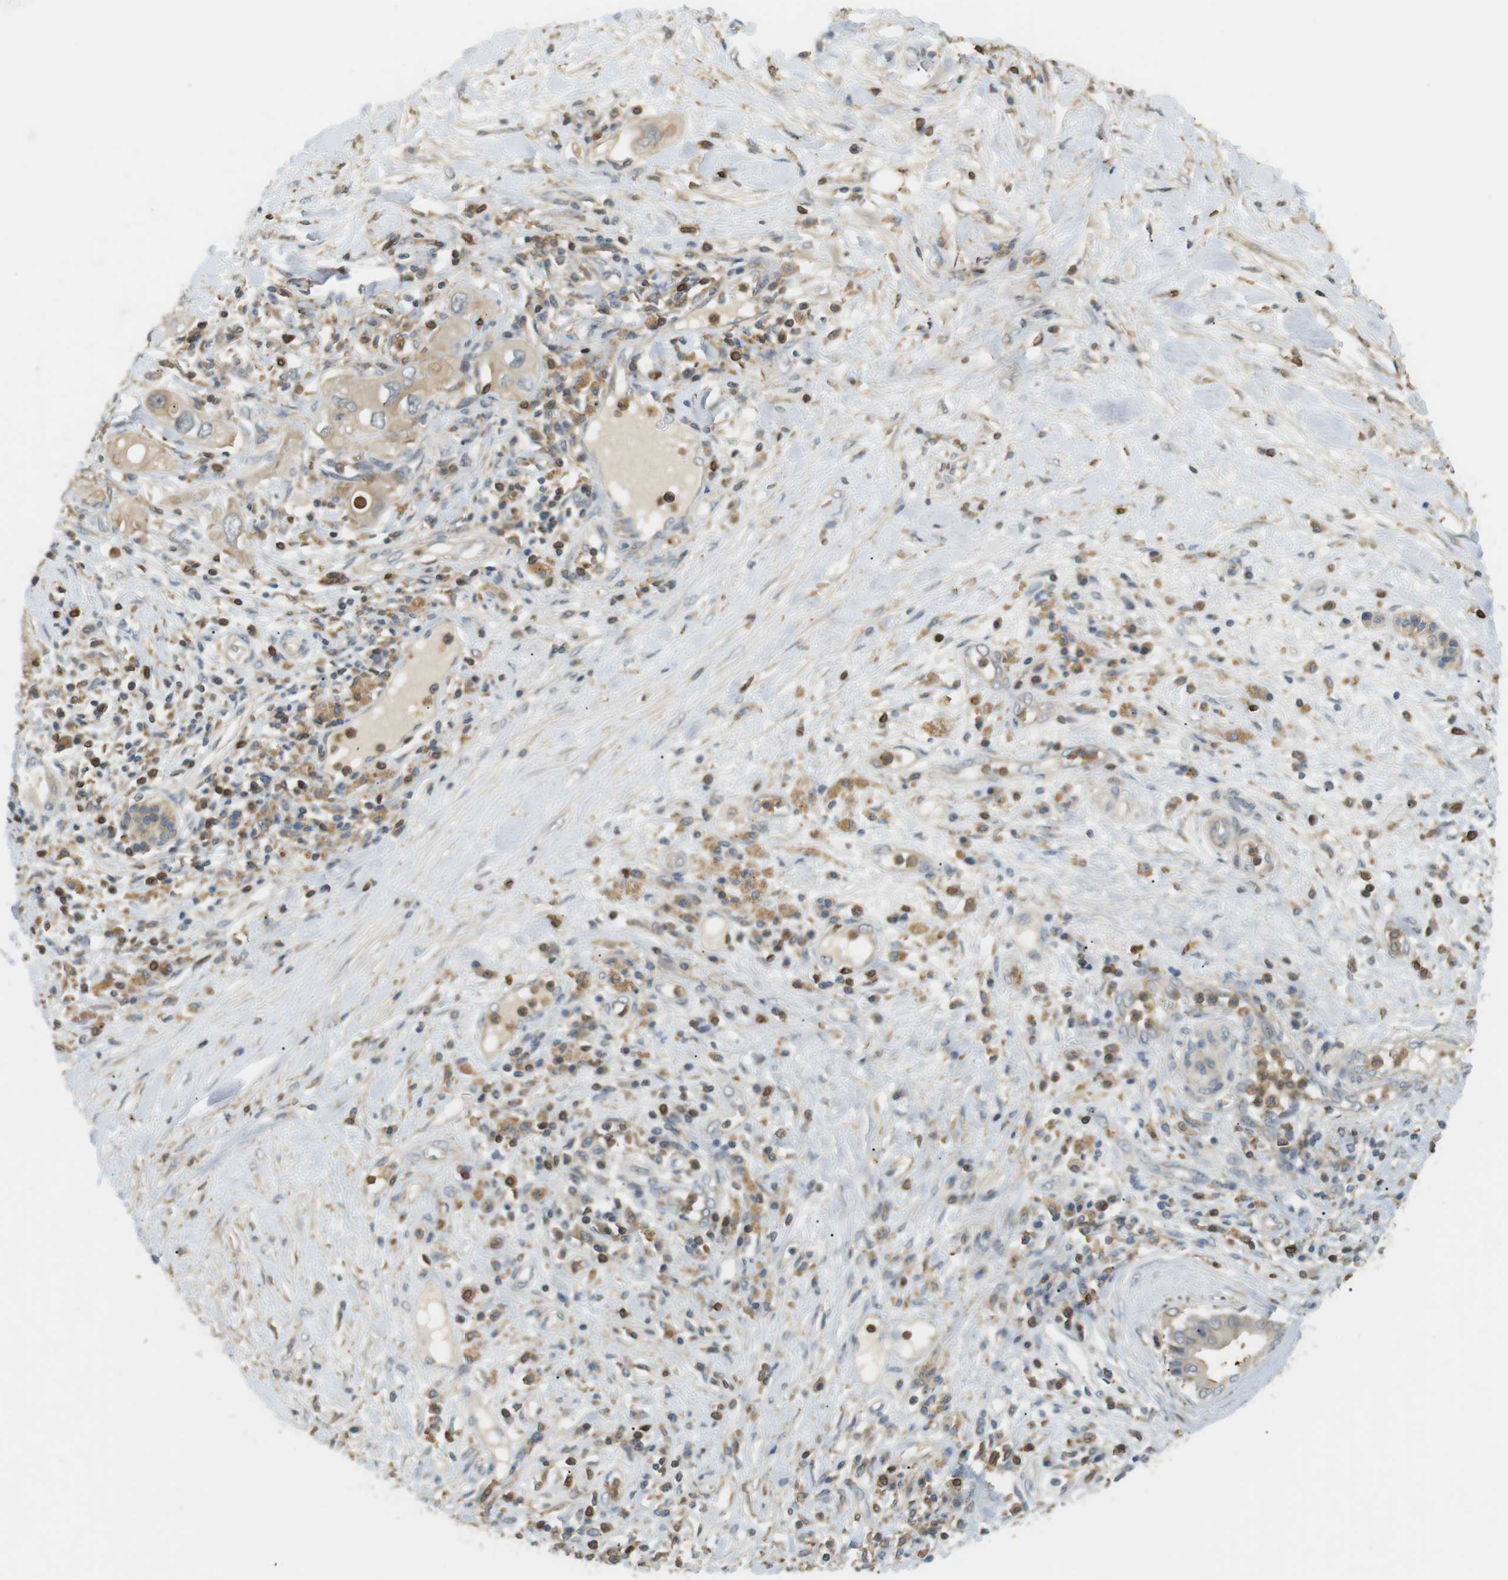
{"staining": {"intensity": "weak", "quantity": ">75%", "location": "cytoplasmic/membranous"}, "tissue": "pancreatic cancer", "cell_type": "Tumor cells", "image_type": "cancer", "snomed": [{"axis": "morphology", "description": "Adenocarcinoma, NOS"}, {"axis": "topography", "description": "Pancreas"}], "caption": "Protein staining of pancreatic cancer tissue exhibits weak cytoplasmic/membranous positivity in about >75% of tumor cells.", "gene": "P2RY1", "patient": {"sex": "female", "age": 56}}